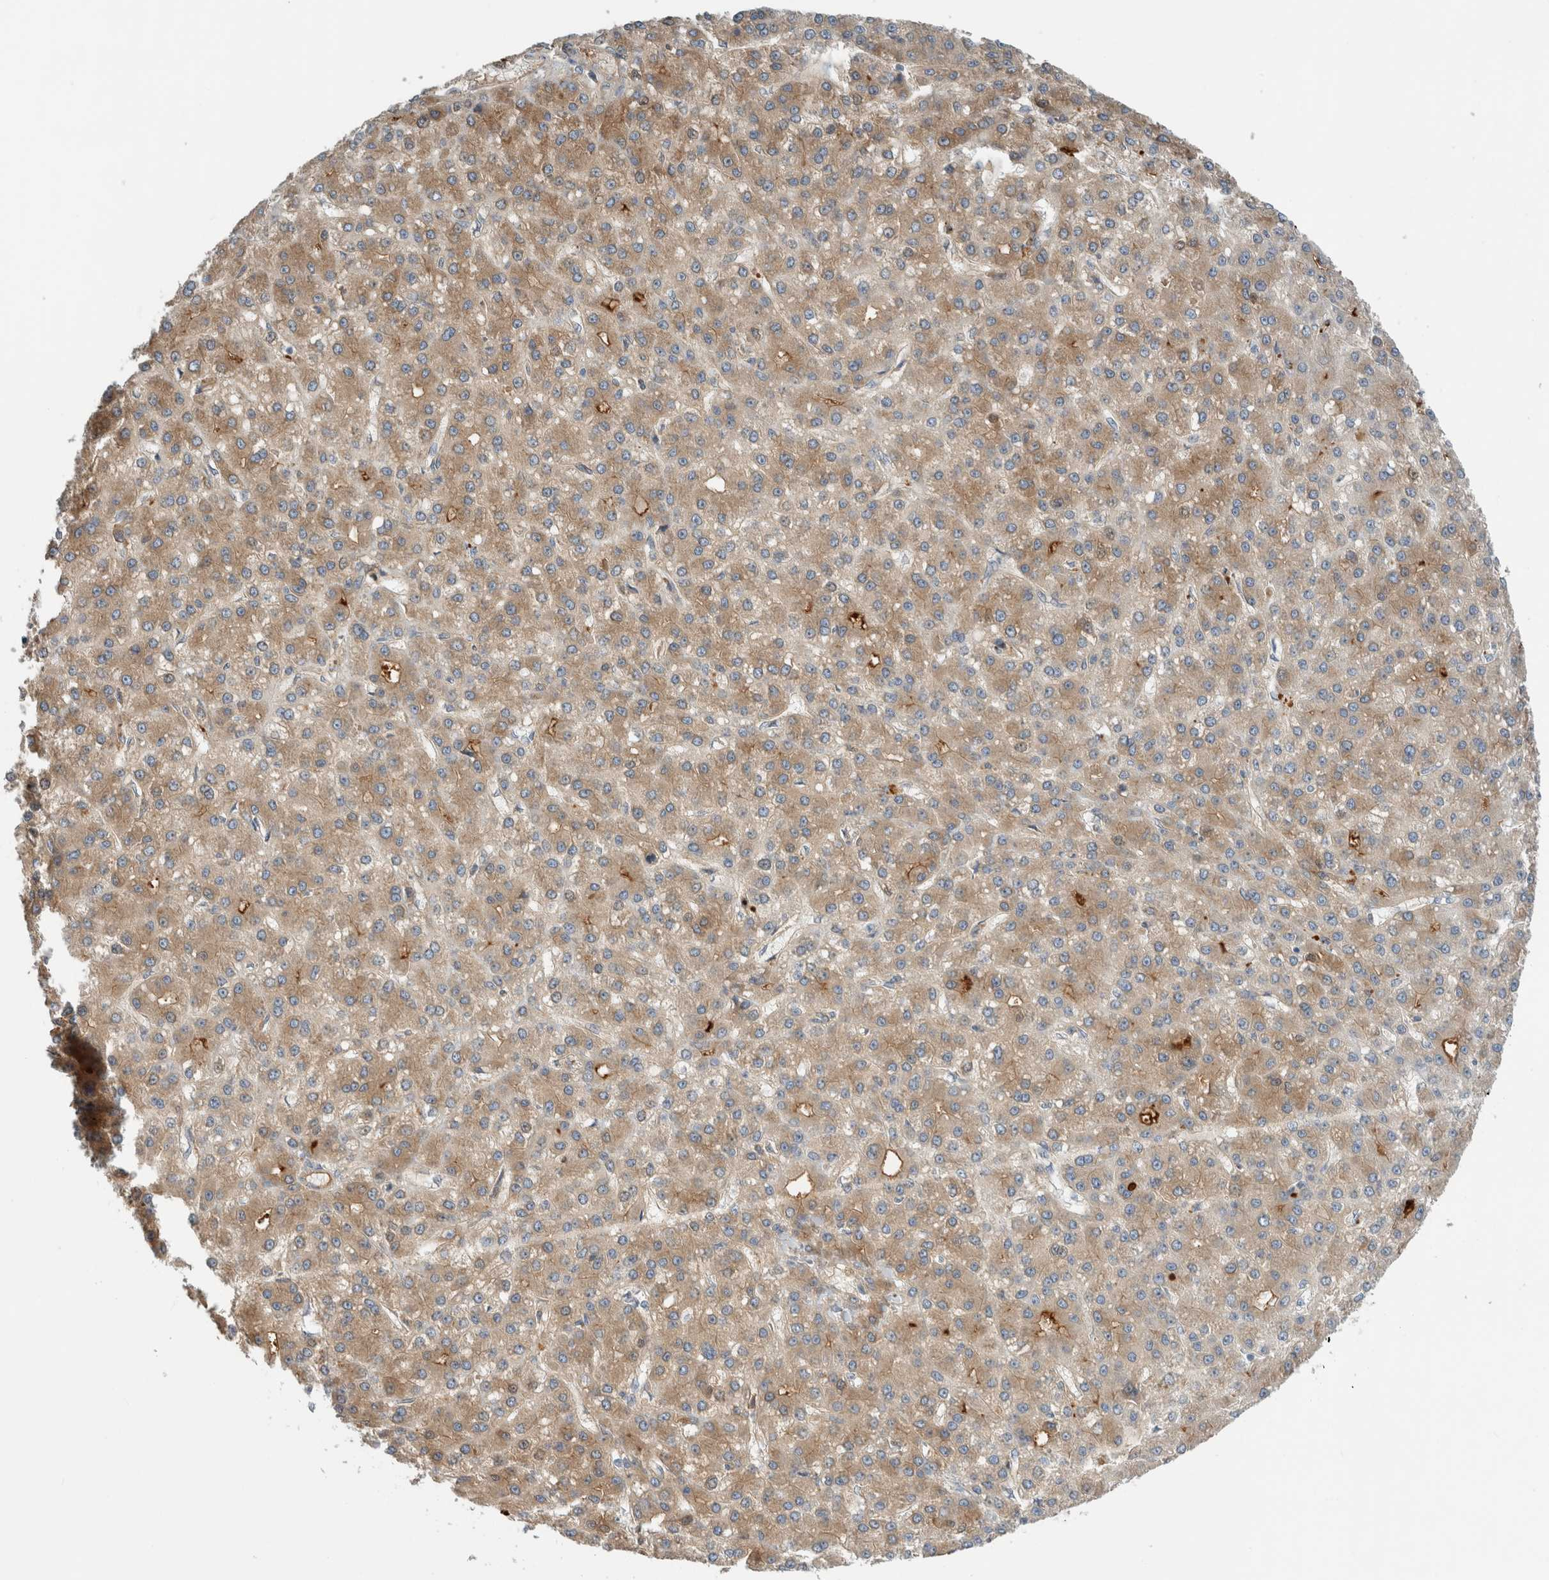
{"staining": {"intensity": "moderate", "quantity": ">75%", "location": "cytoplasmic/membranous"}, "tissue": "liver cancer", "cell_type": "Tumor cells", "image_type": "cancer", "snomed": [{"axis": "morphology", "description": "Carcinoma, Hepatocellular, NOS"}, {"axis": "topography", "description": "Liver"}], "caption": "Immunohistochemistry (IHC) (DAB) staining of hepatocellular carcinoma (liver) exhibits moderate cytoplasmic/membranous protein positivity in approximately >75% of tumor cells.", "gene": "CFI", "patient": {"sex": "male", "age": 67}}